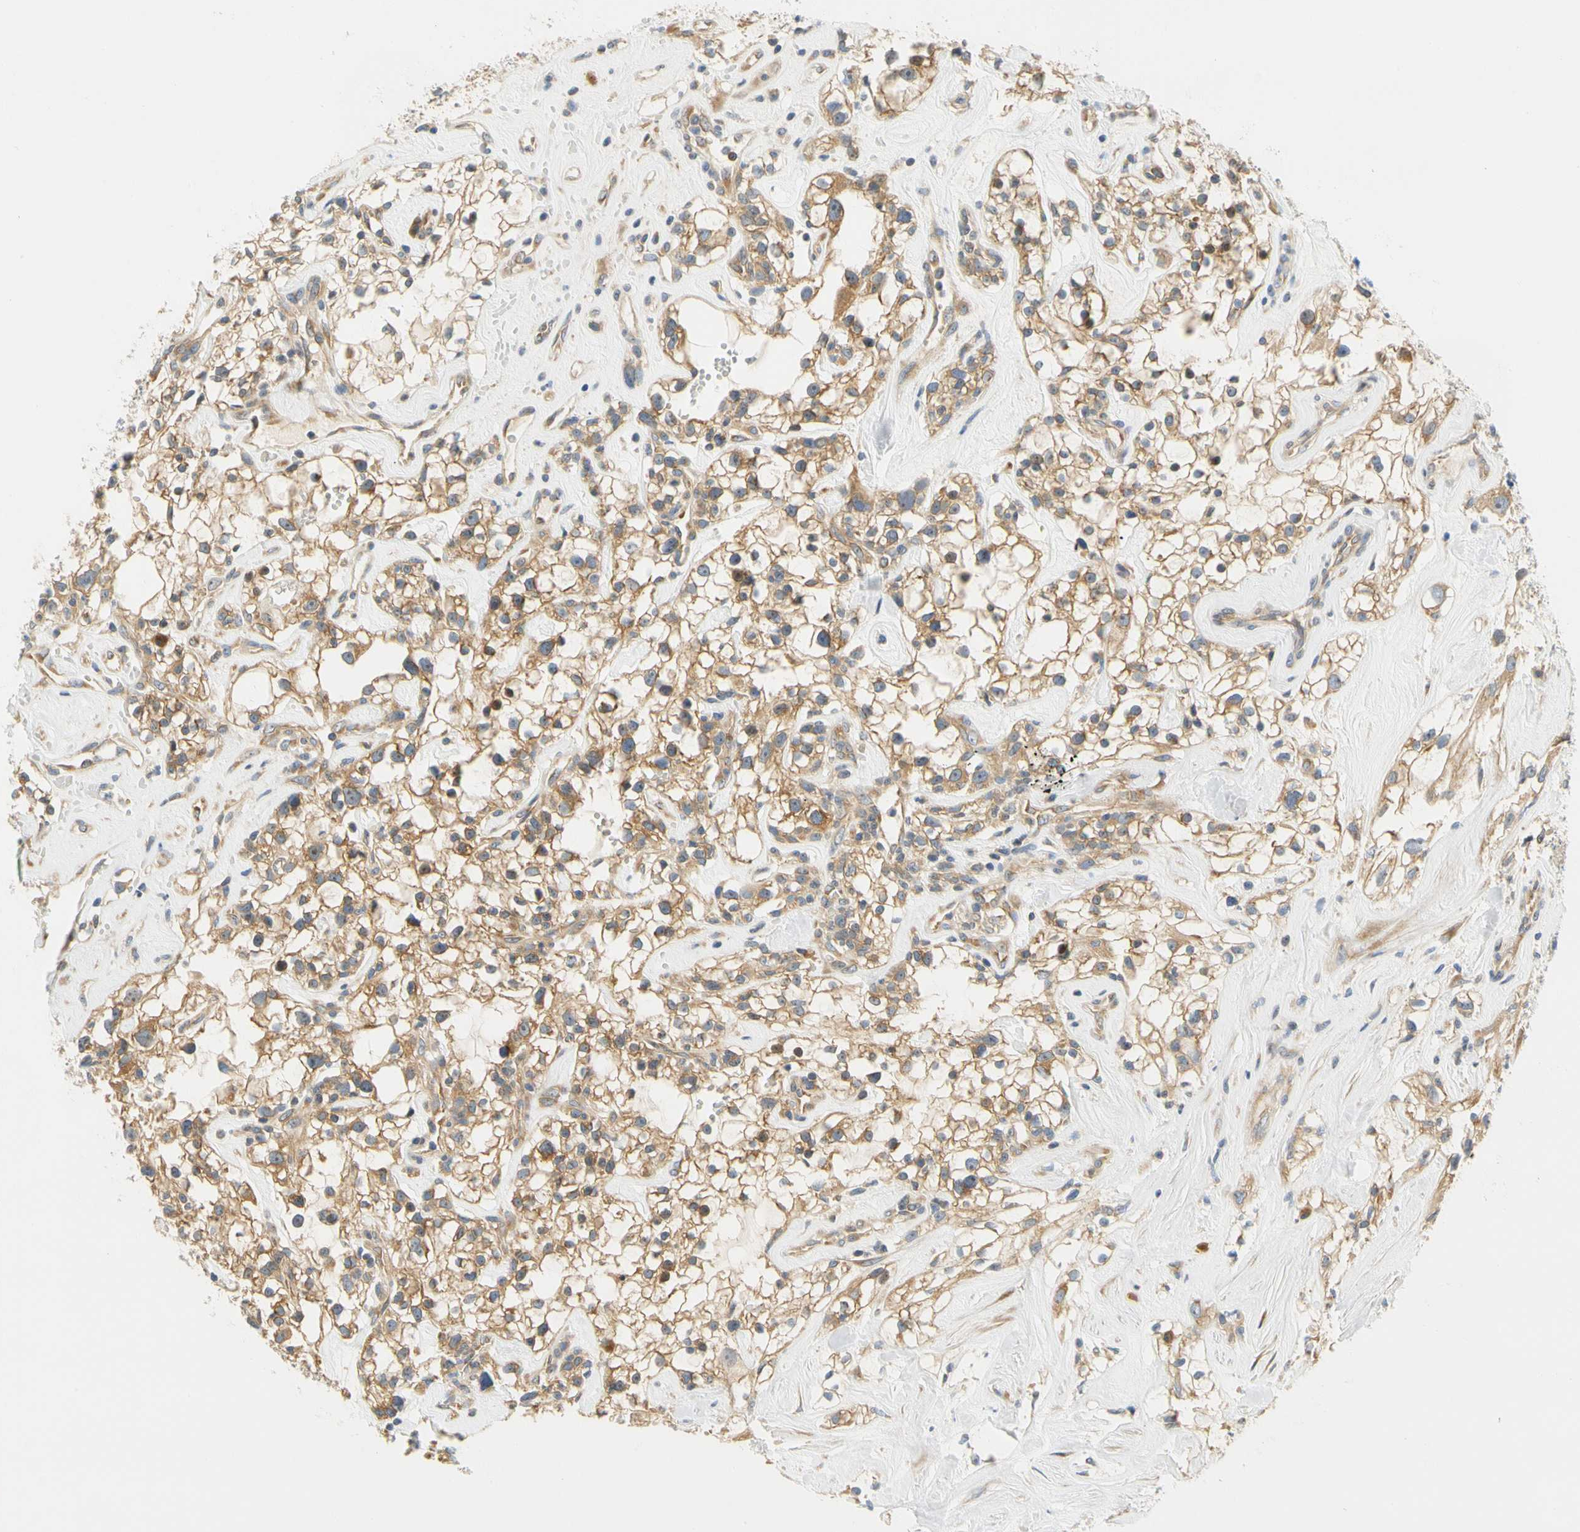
{"staining": {"intensity": "moderate", "quantity": ">75%", "location": "cytoplasmic/membranous"}, "tissue": "renal cancer", "cell_type": "Tumor cells", "image_type": "cancer", "snomed": [{"axis": "morphology", "description": "Adenocarcinoma, NOS"}, {"axis": "topography", "description": "Kidney"}], "caption": "Immunohistochemical staining of human renal cancer (adenocarcinoma) shows medium levels of moderate cytoplasmic/membranous positivity in about >75% of tumor cells. The staining is performed using DAB (3,3'-diaminobenzidine) brown chromogen to label protein expression. The nuclei are counter-stained blue using hematoxylin.", "gene": "LRRC47", "patient": {"sex": "female", "age": 60}}